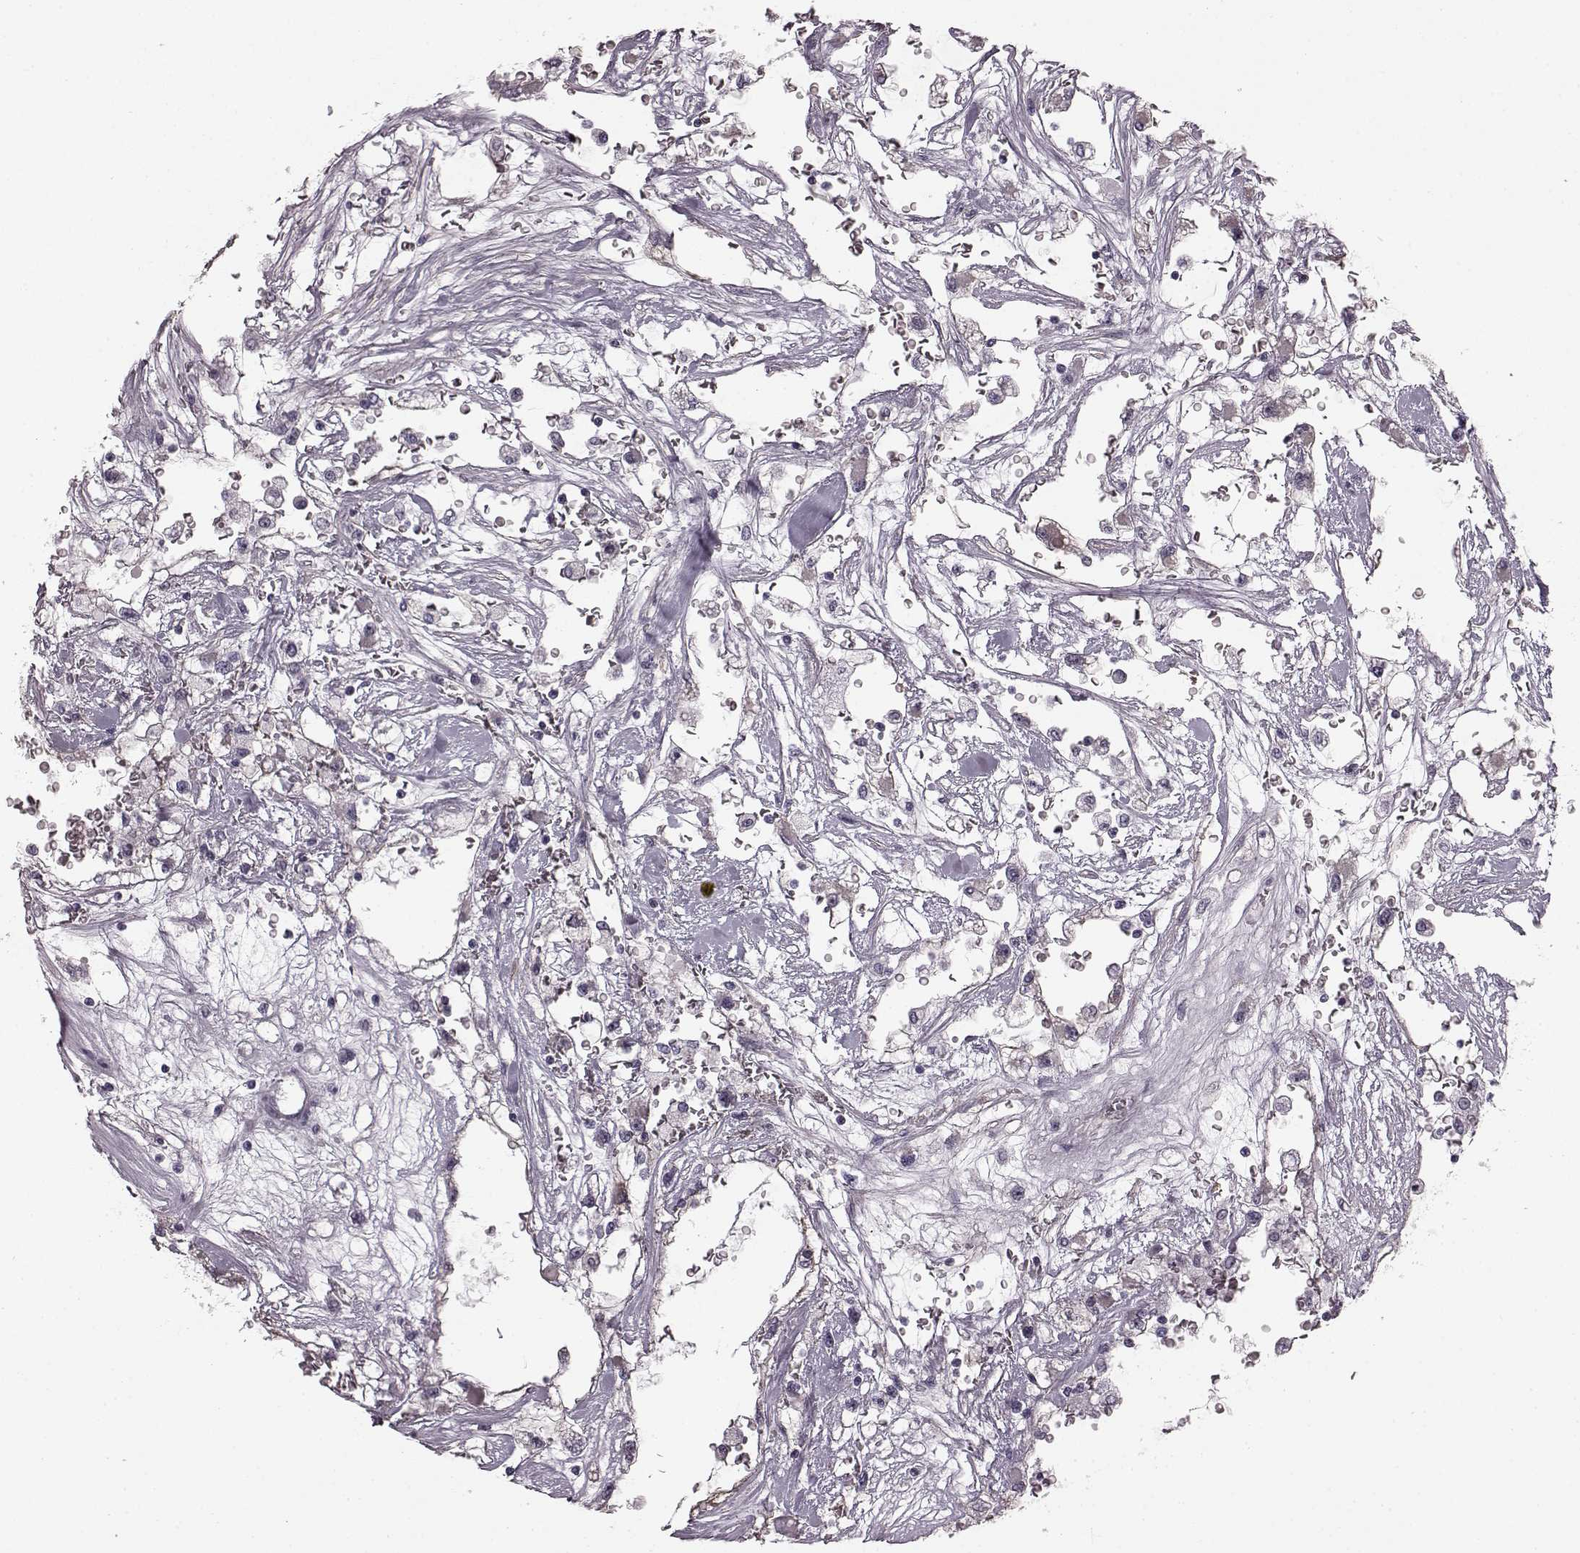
{"staining": {"intensity": "negative", "quantity": "none", "location": "none"}, "tissue": "renal cancer", "cell_type": "Tumor cells", "image_type": "cancer", "snomed": [{"axis": "morphology", "description": "Adenocarcinoma, NOS"}, {"axis": "topography", "description": "Kidney"}], "caption": "This is an immunohistochemistry image of human renal cancer. There is no expression in tumor cells.", "gene": "SLCO3A1", "patient": {"sex": "male", "age": 59}}